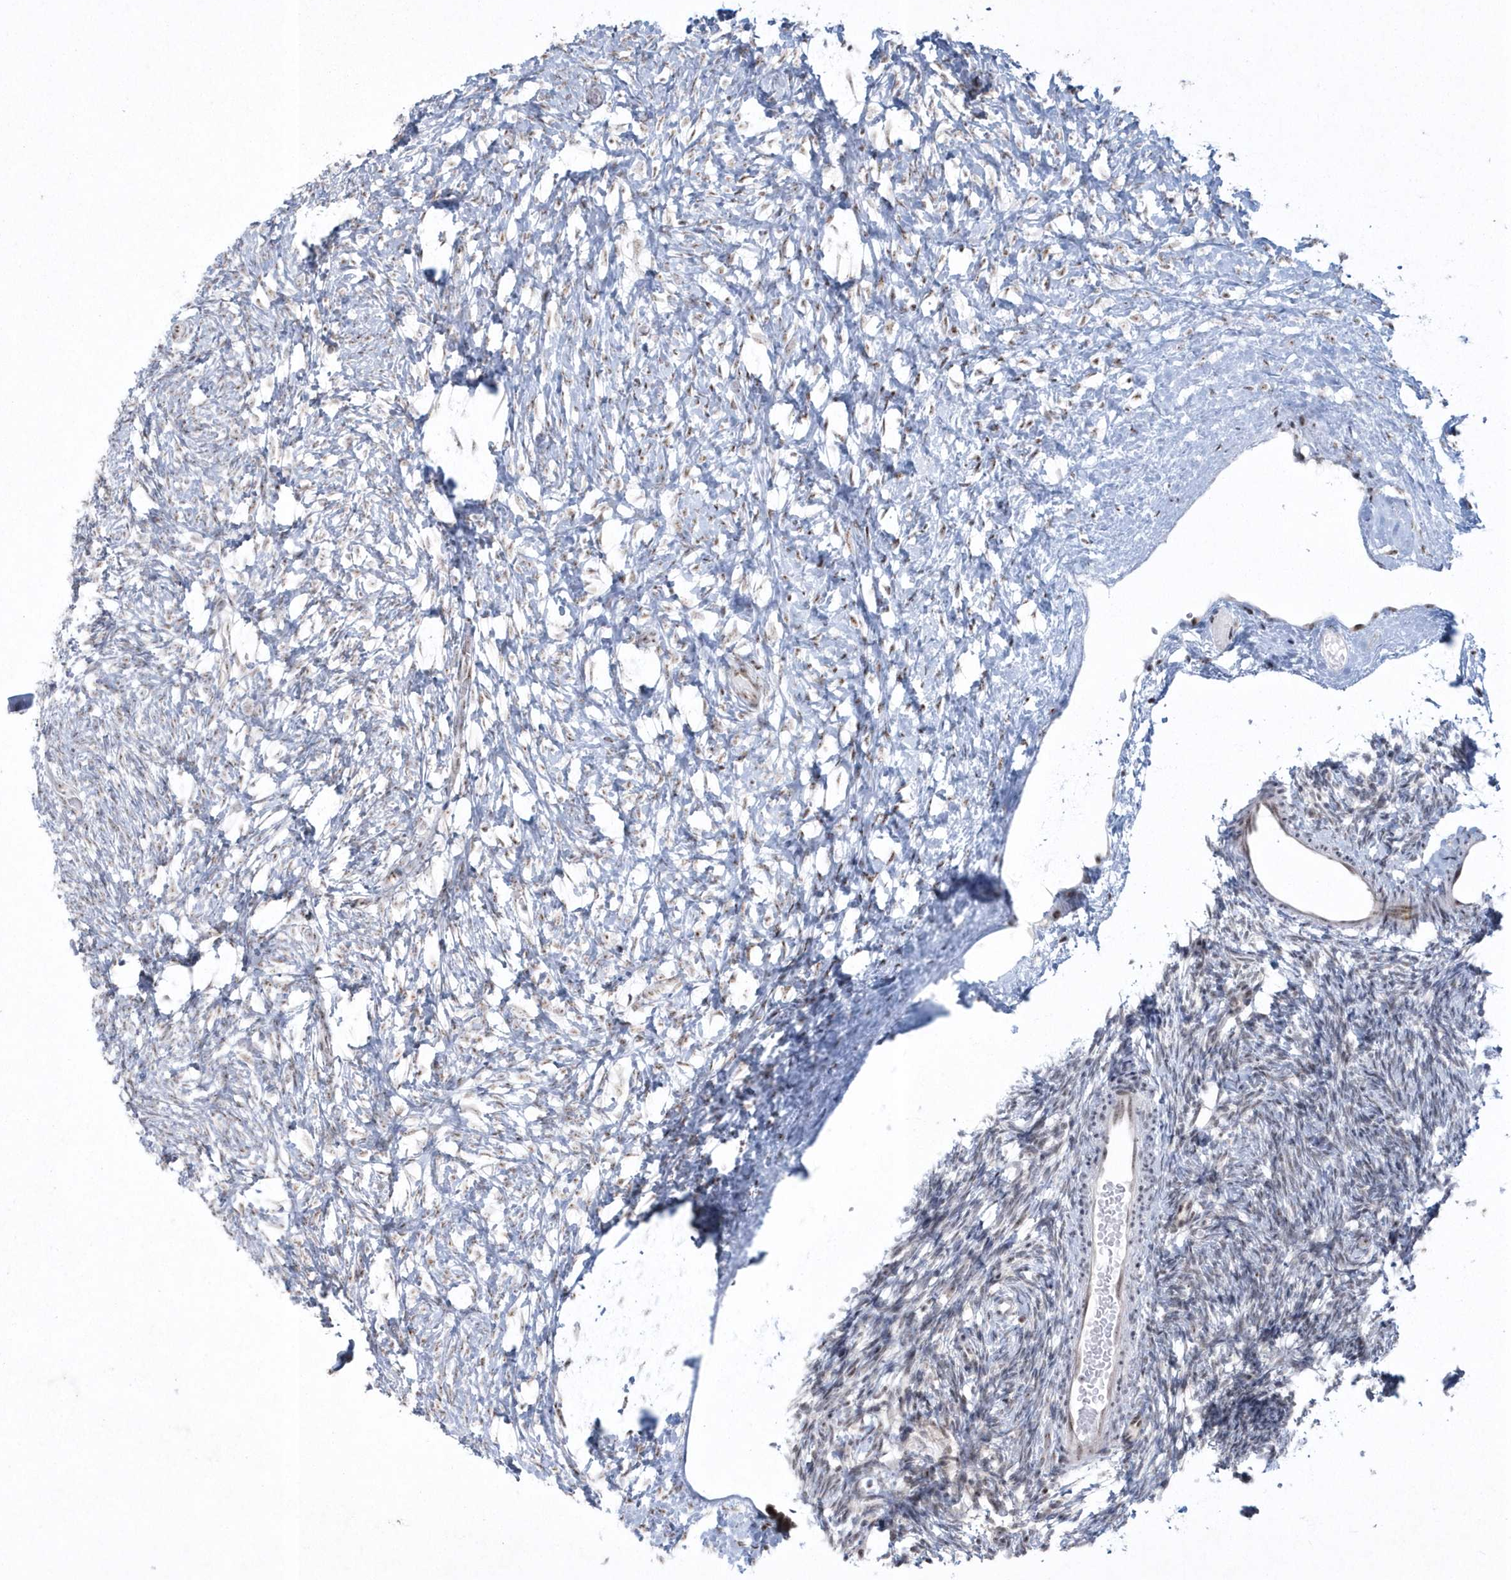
{"staining": {"intensity": "moderate", "quantity": ">75%", "location": "nuclear"}, "tissue": "ovary", "cell_type": "Follicle cells", "image_type": "normal", "snomed": [{"axis": "morphology", "description": "Normal tissue, NOS"}, {"axis": "topography", "description": "Ovary"}], "caption": "Follicle cells display medium levels of moderate nuclear expression in about >75% of cells in normal human ovary.", "gene": "KDM6B", "patient": {"sex": "female", "age": 35}}